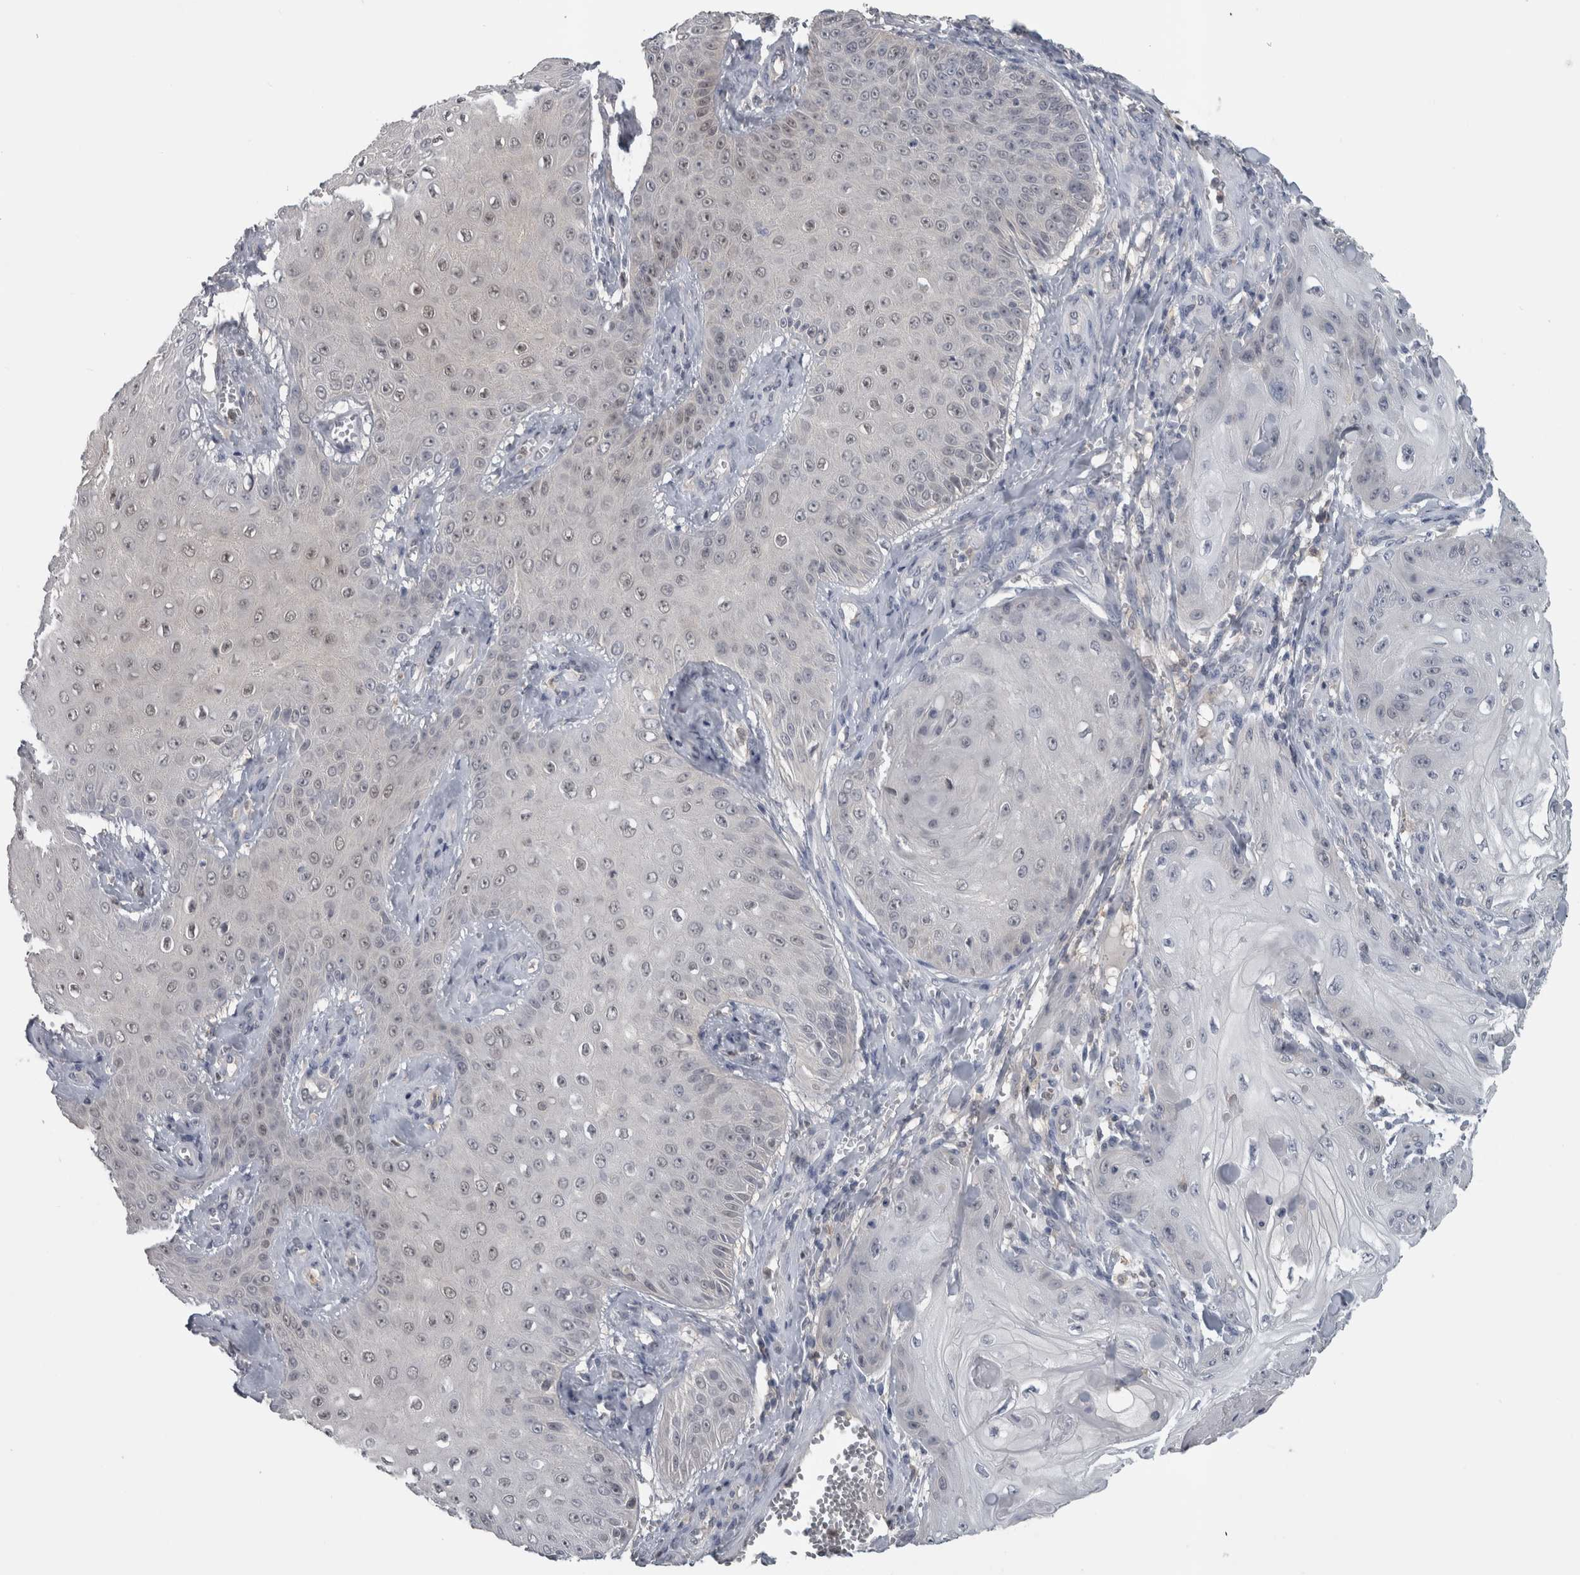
{"staining": {"intensity": "weak", "quantity": "25%-75%", "location": "nuclear"}, "tissue": "skin cancer", "cell_type": "Tumor cells", "image_type": "cancer", "snomed": [{"axis": "morphology", "description": "Squamous cell carcinoma, NOS"}, {"axis": "topography", "description": "Skin"}], "caption": "Squamous cell carcinoma (skin) stained with DAB IHC demonstrates low levels of weak nuclear expression in about 25%-75% of tumor cells.", "gene": "NAPRT", "patient": {"sex": "male", "age": 74}}